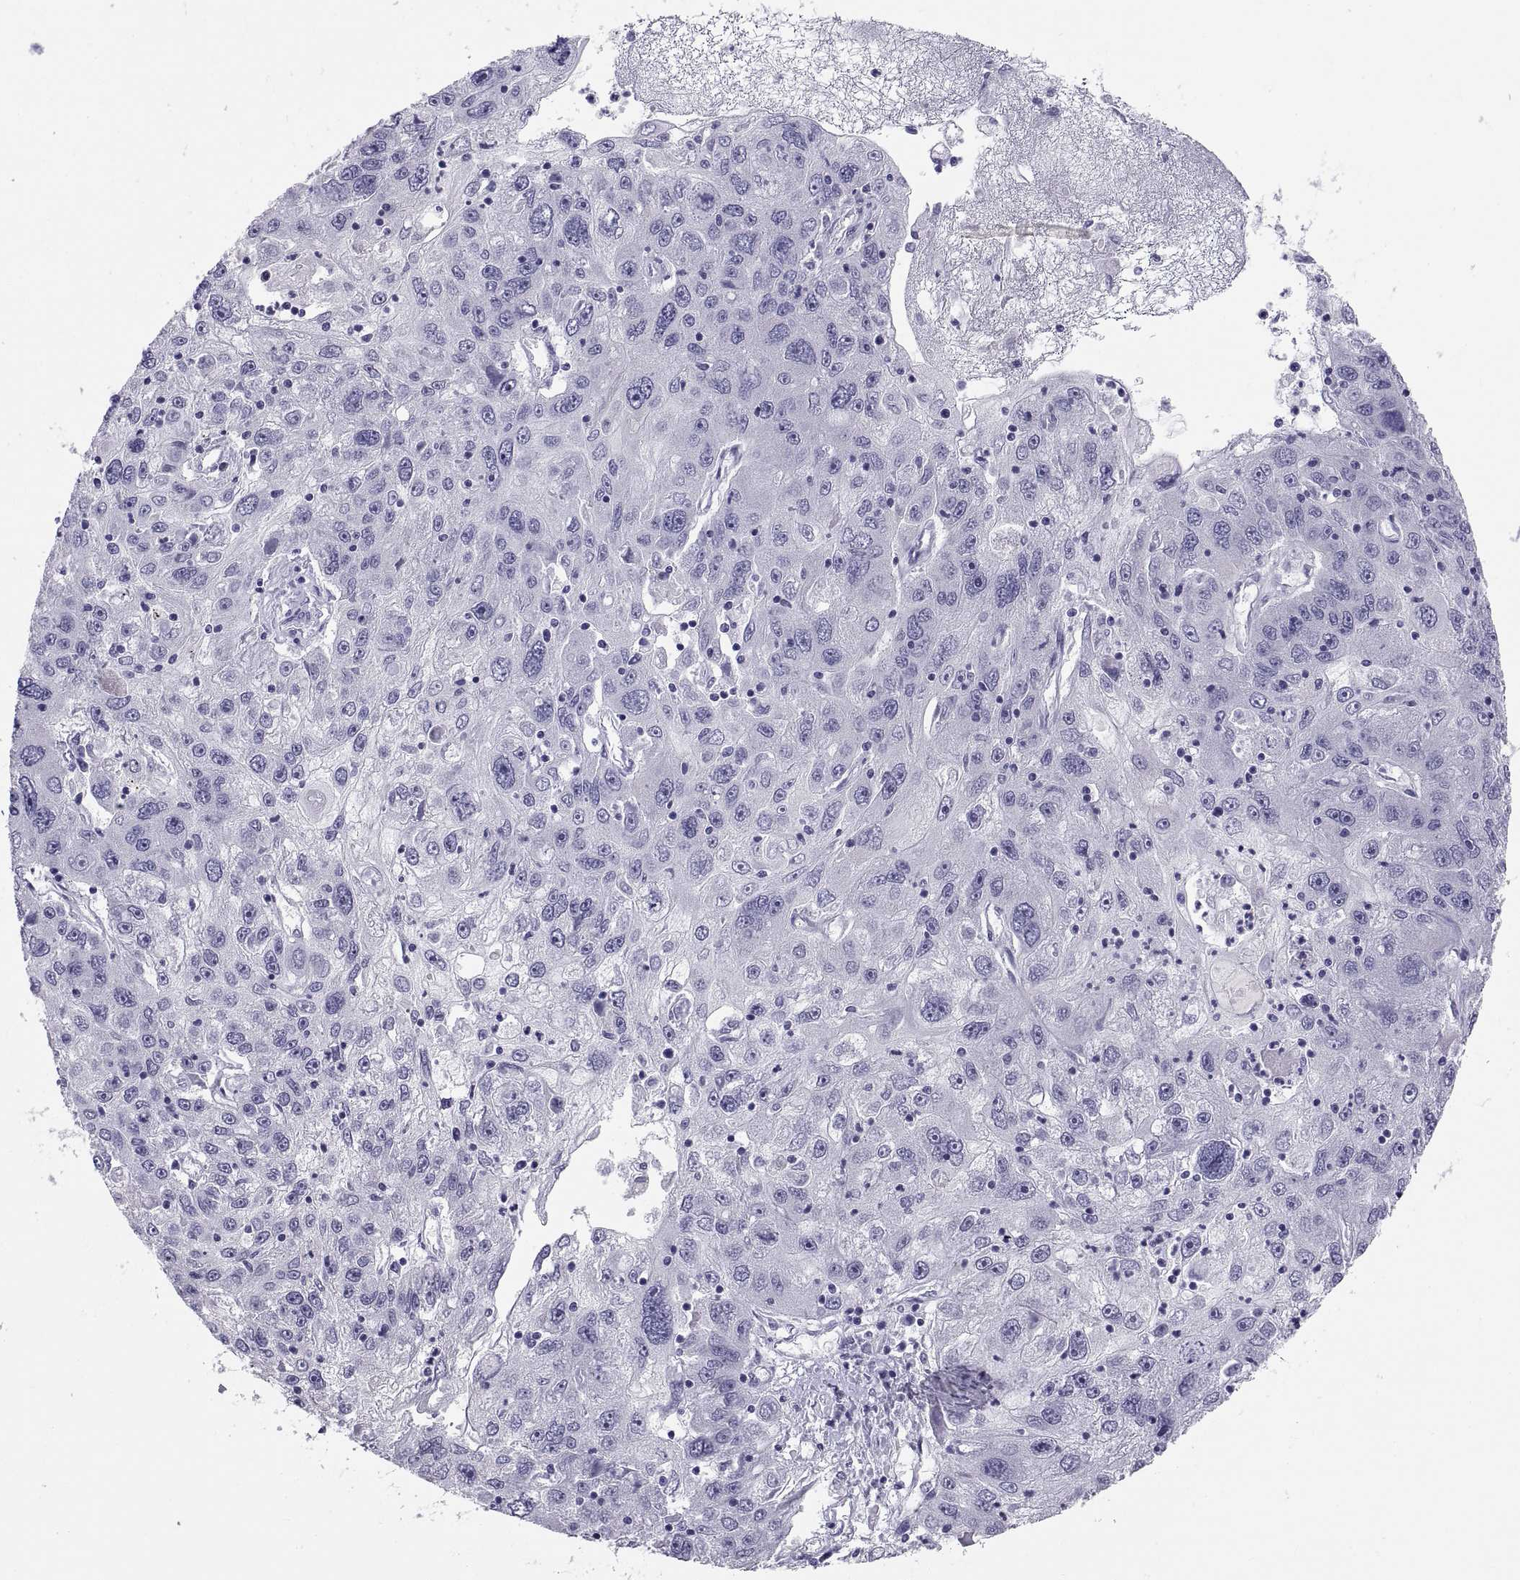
{"staining": {"intensity": "negative", "quantity": "none", "location": "none"}, "tissue": "stomach cancer", "cell_type": "Tumor cells", "image_type": "cancer", "snomed": [{"axis": "morphology", "description": "Adenocarcinoma, NOS"}, {"axis": "topography", "description": "Stomach"}], "caption": "Tumor cells show no significant expression in stomach adenocarcinoma.", "gene": "FAM170A", "patient": {"sex": "male", "age": 56}}